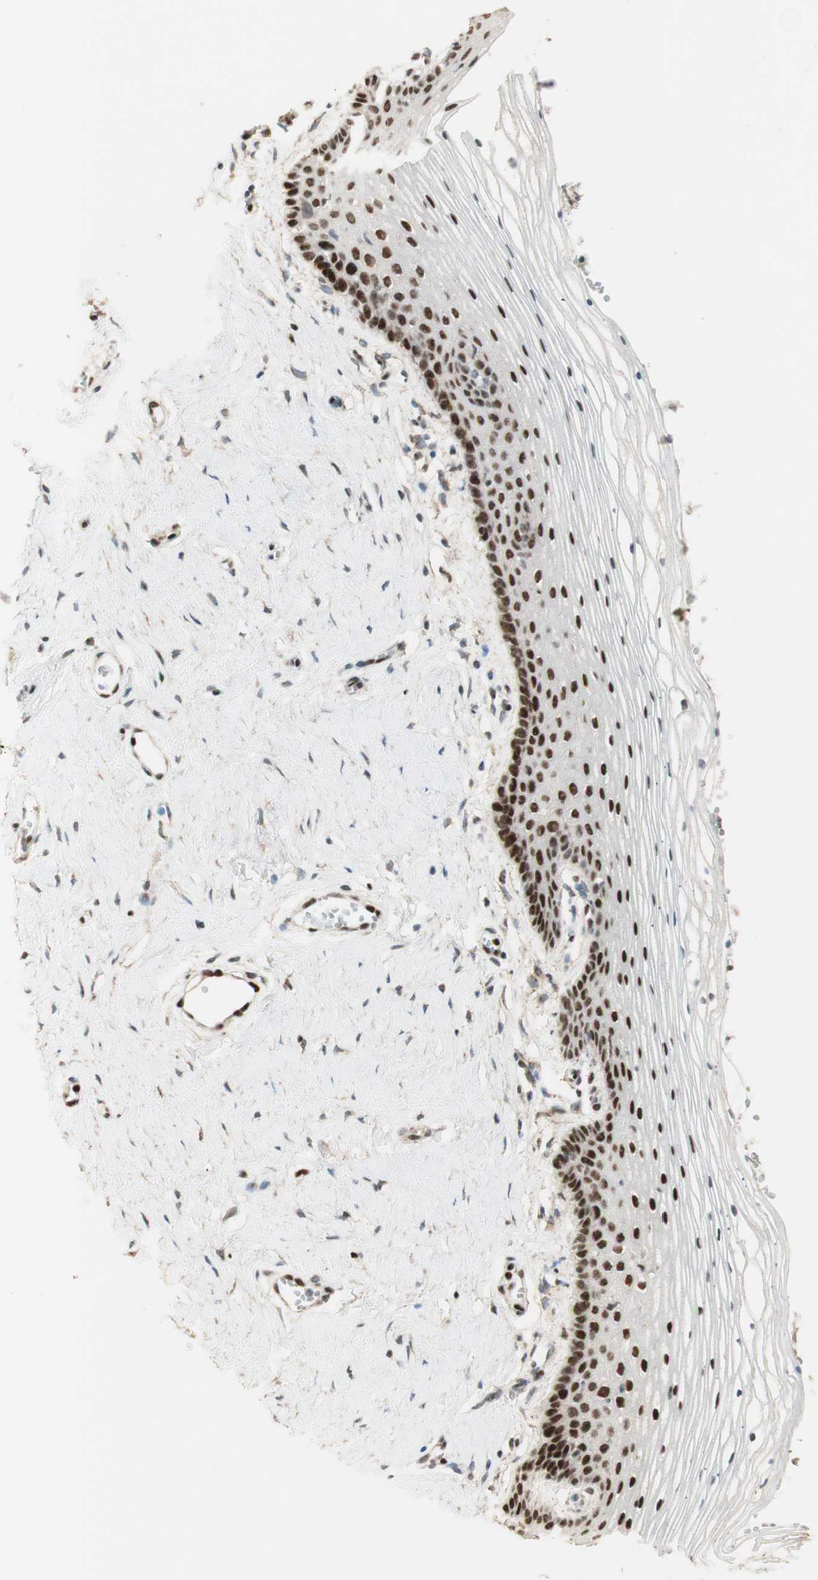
{"staining": {"intensity": "strong", "quantity": ">75%", "location": "nuclear"}, "tissue": "vagina", "cell_type": "Squamous epithelial cells", "image_type": "normal", "snomed": [{"axis": "morphology", "description": "Normal tissue, NOS"}, {"axis": "topography", "description": "Vagina"}], "caption": "Immunohistochemical staining of benign vagina demonstrates high levels of strong nuclear positivity in about >75% of squamous epithelial cells.", "gene": "FOXP1", "patient": {"sex": "female", "age": 32}}